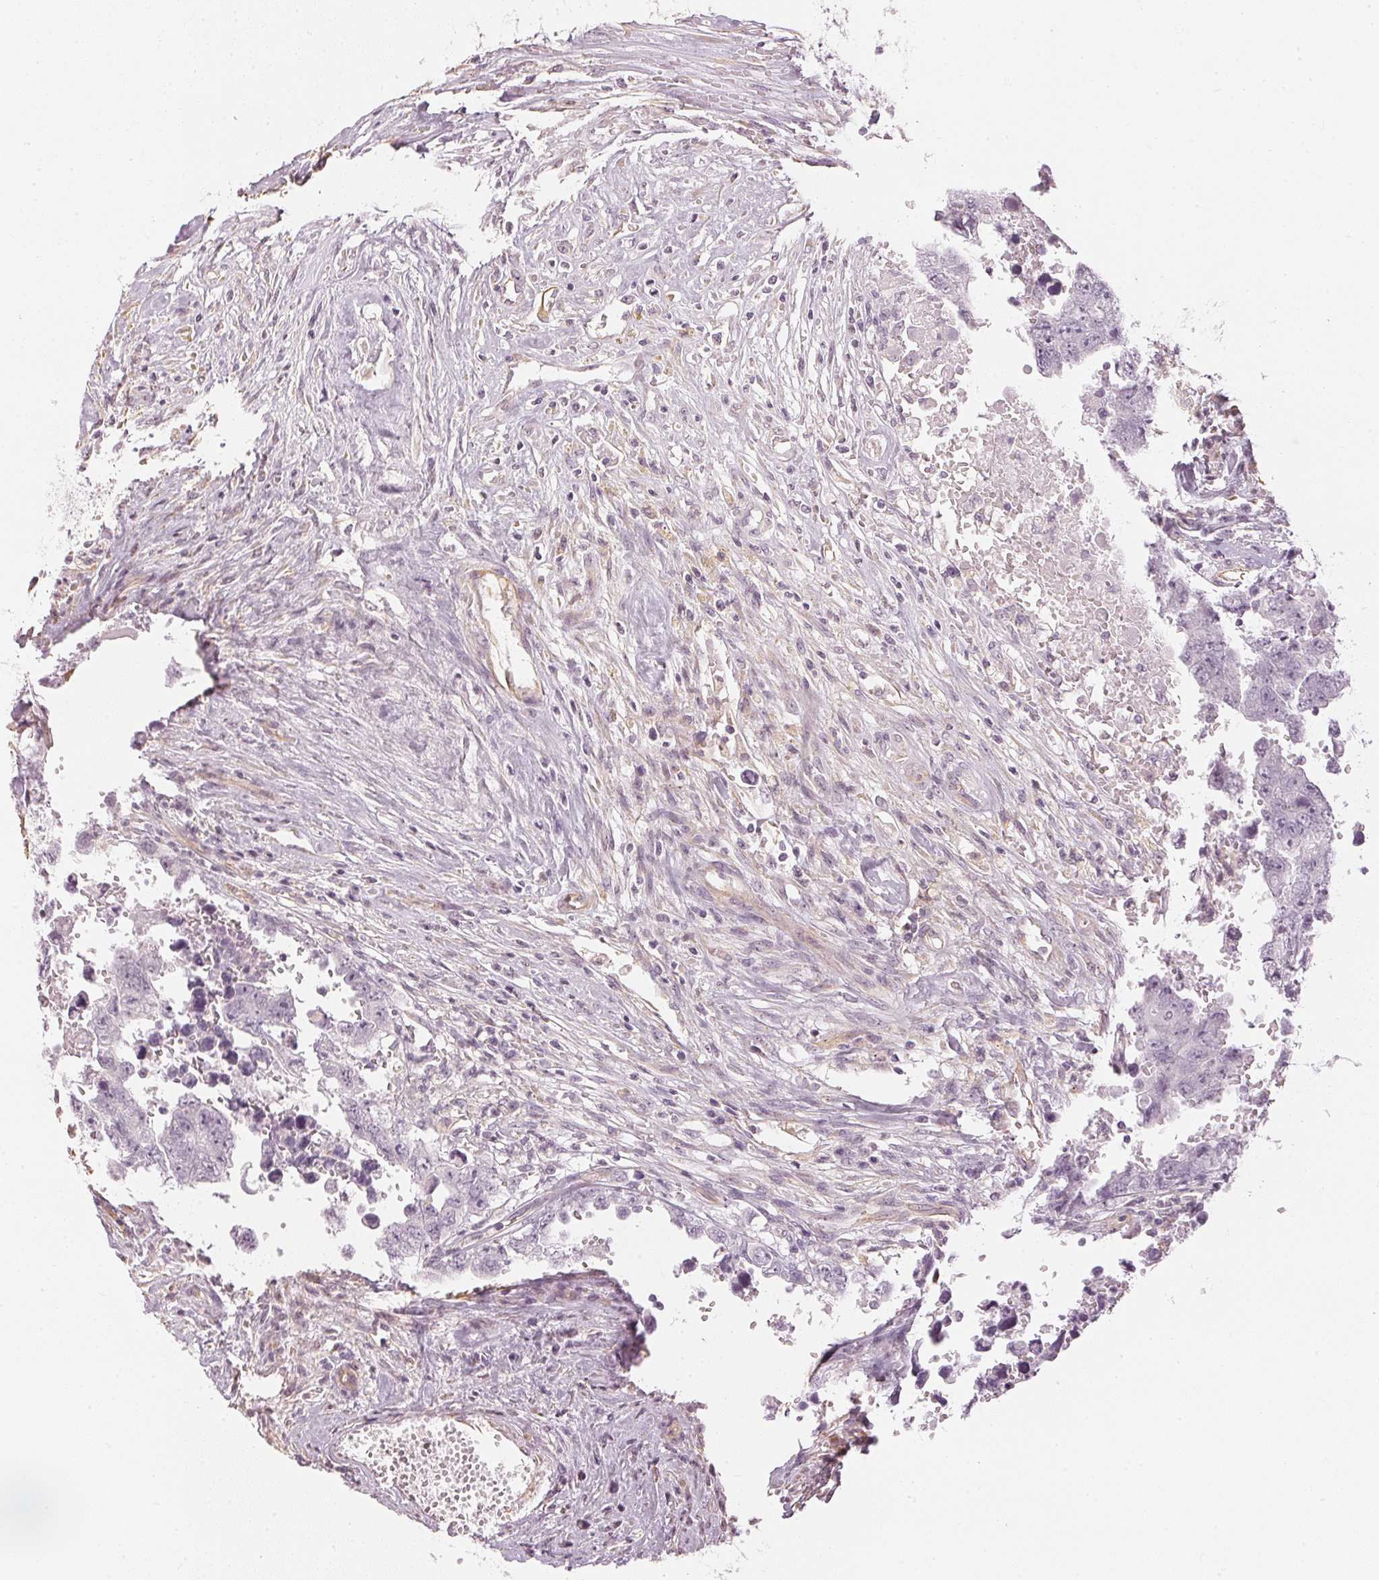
{"staining": {"intensity": "negative", "quantity": "none", "location": "none"}, "tissue": "testis cancer", "cell_type": "Tumor cells", "image_type": "cancer", "snomed": [{"axis": "morphology", "description": "Carcinoma, Embryonal, NOS"}, {"axis": "topography", "description": "Testis"}], "caption": "Tumor cells show no significant positivity in testis embryonal carcinoma.", "gene": "APLP1", "patient": {"sex": "male", "age": 22}}